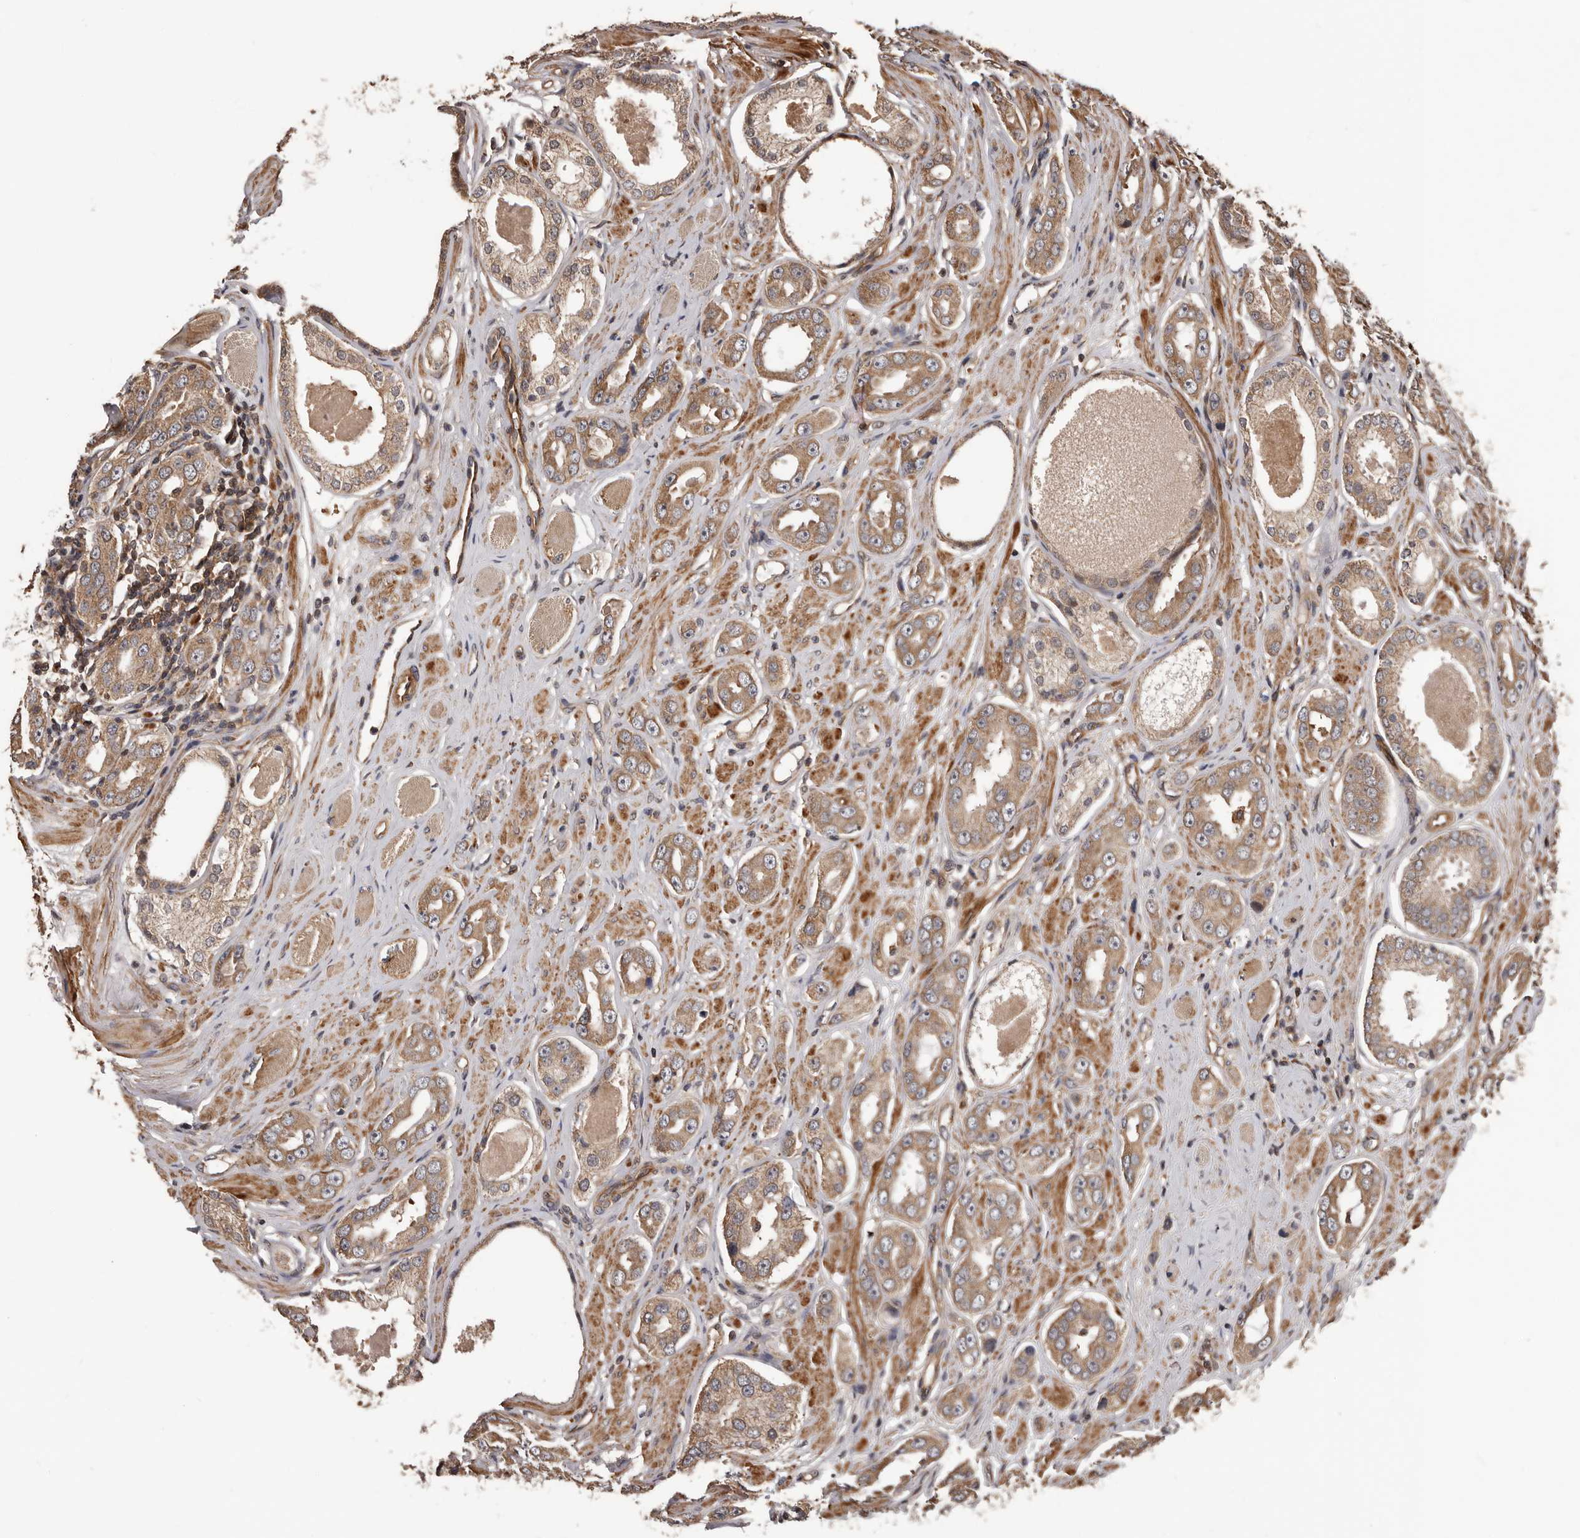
{"staining": {"intensity": "moderate", "quantity": ">75%", "location": "cytoplasmic/membranous"}, "tissue": "prostate cancer", "cell_type": "Tumor cells", "image_type": "cancer", "snomed": [{"axis": "morphology", "description": "Adenocarcinoma, Medium grade"}, {"axis": "topography", "description": "Prostate"}], "caption": "Immunohistochemistry of human prostate cancer reveals medium levels of moderate cytoplasmic/membranous staining in about >75% of tumor cells.", "gene": "ADAMTS2", "patient": {"sex": "male", "age": 53}}